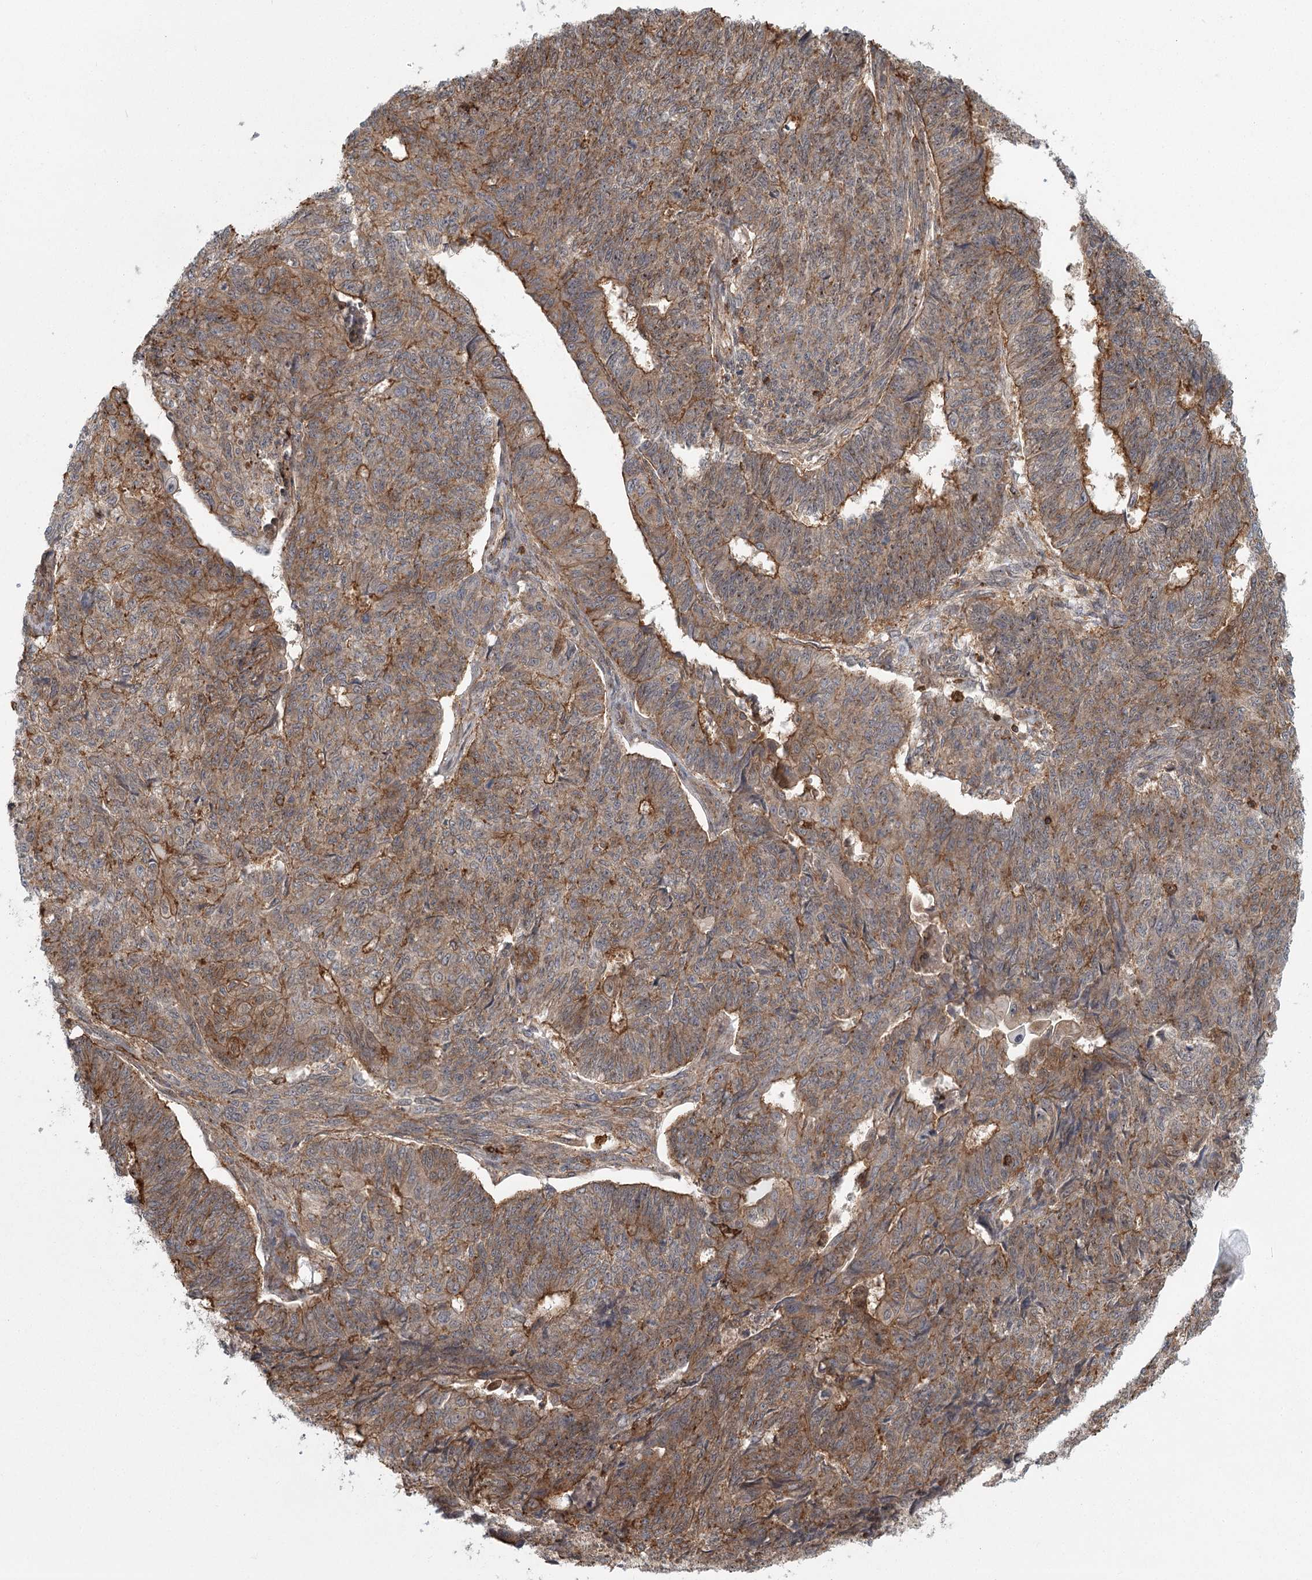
{"staining": {"intensity": "moderate", "quantity": ">75%", "location": "cytoplasmic/membranous"}, "tissue": "endometrial cancer", "cell_type": "Tumor cells", "image_type": "cancer", "snomed": [{"axis": "morphology", "description": "Adenocarcinoma, NOS"}, {"axis": "topography", "description": "Endometrium"}], "caption": "Endometrial adenocarcinoma was stained to show a protein in brown. There is medium levels of moderate cytoplasmic/membranous staining in about >75% of tumor cells. (DAB IHC, brown staining for protein, blue staining for nuclei).", "gene": "MEPE", "patient": {"sex": "female", "age": 32}}